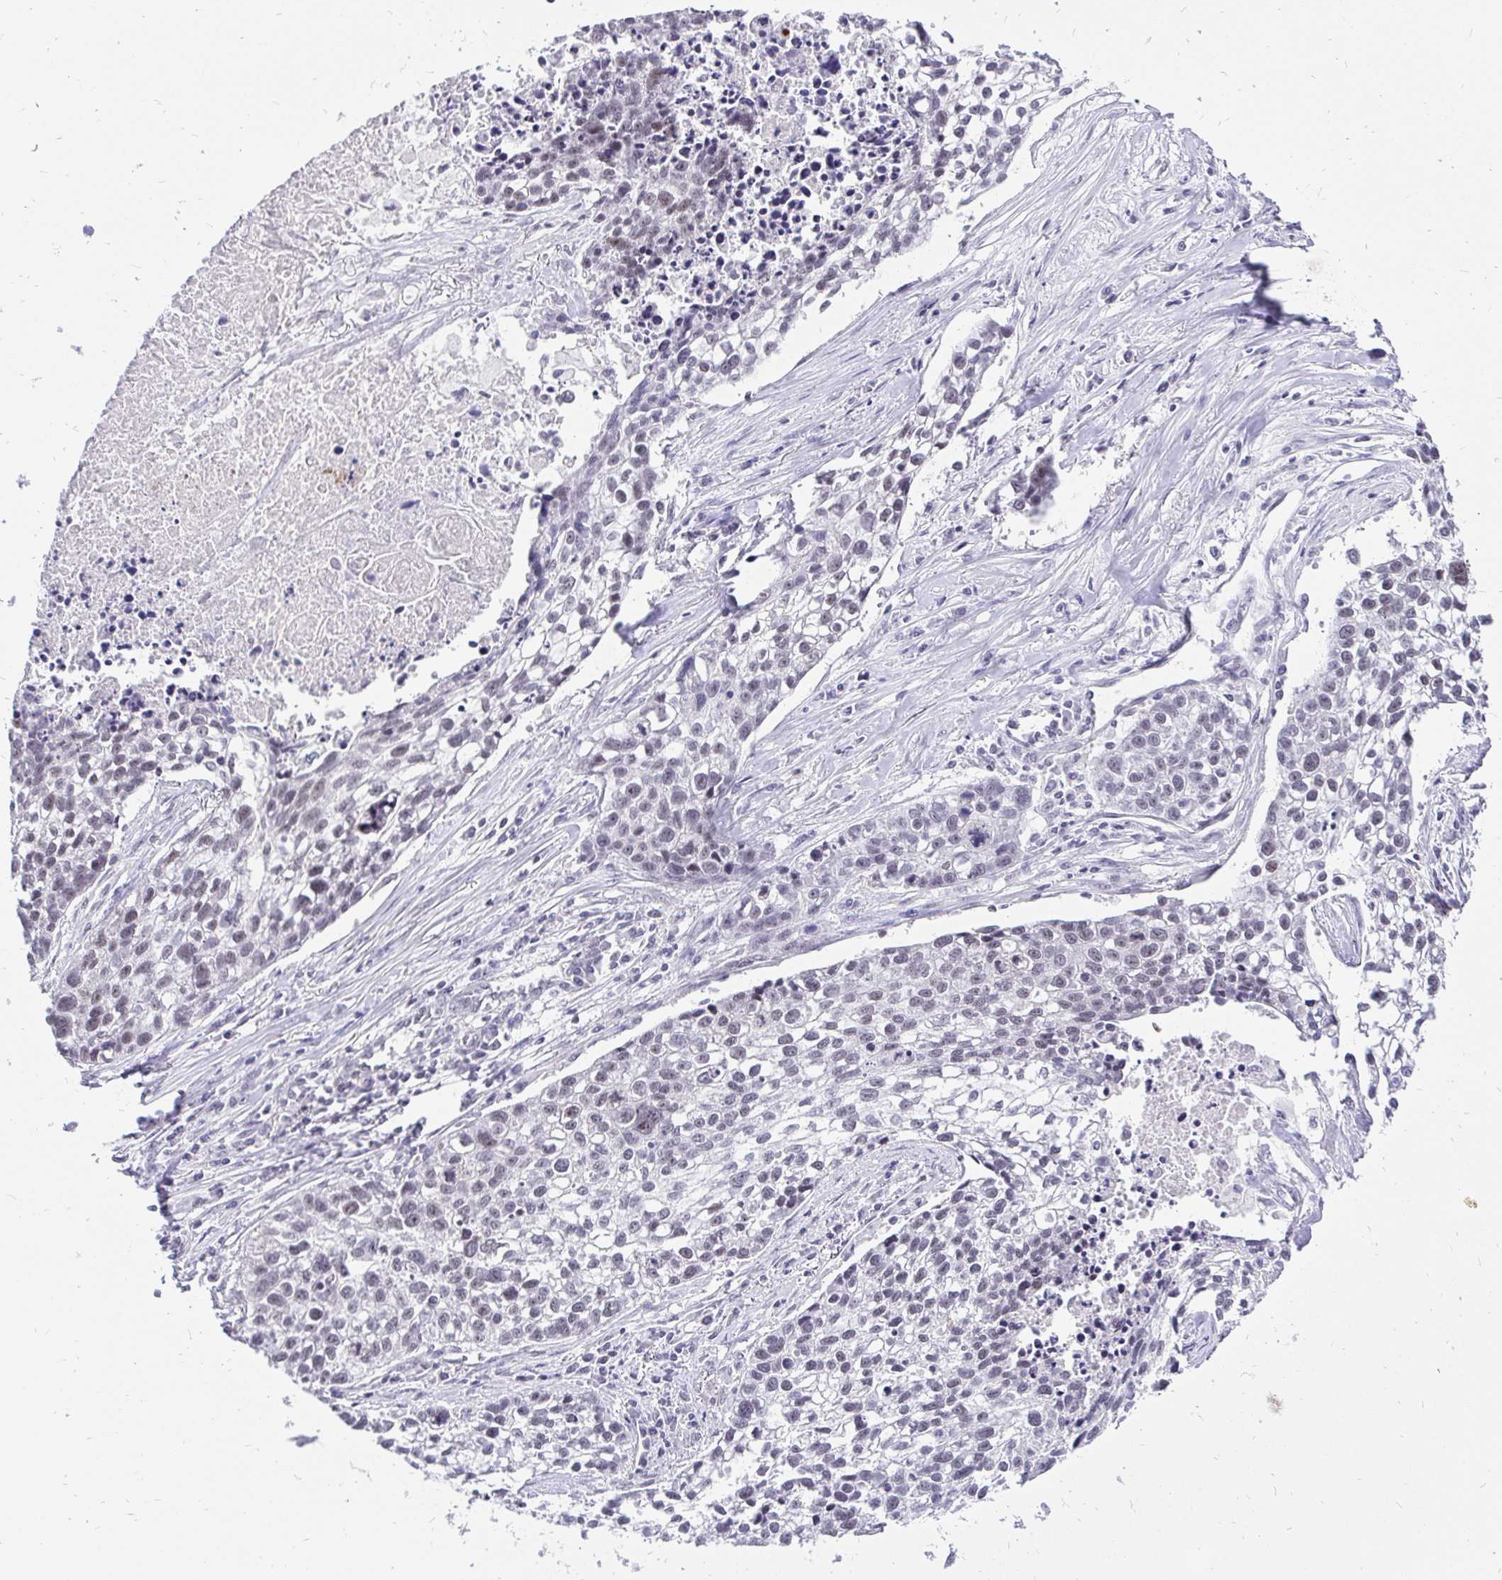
{"staining": {"intensity": "negative", "quantity": "none", "location": "none"}, "tissue": "lung cancer", "cell_type": "Tumor cells", "image_type": "cancer", "snomed": [{"axis": "morphology", "description": "Squamous cell carcinoma, NOS"}, {"axis": "topography", "description": "Lung"}], "caption": "Immunohistochemical staining of human lung squamous cell carcinoma reveals no significant staining in tumor cells. (Brightfield microscopy of DAB (3,3'-diaminobenzidine) immunohistochemistry at high magnification).", "gene": "ZNF860", "patient": {"sex": "male", "age": 74}}